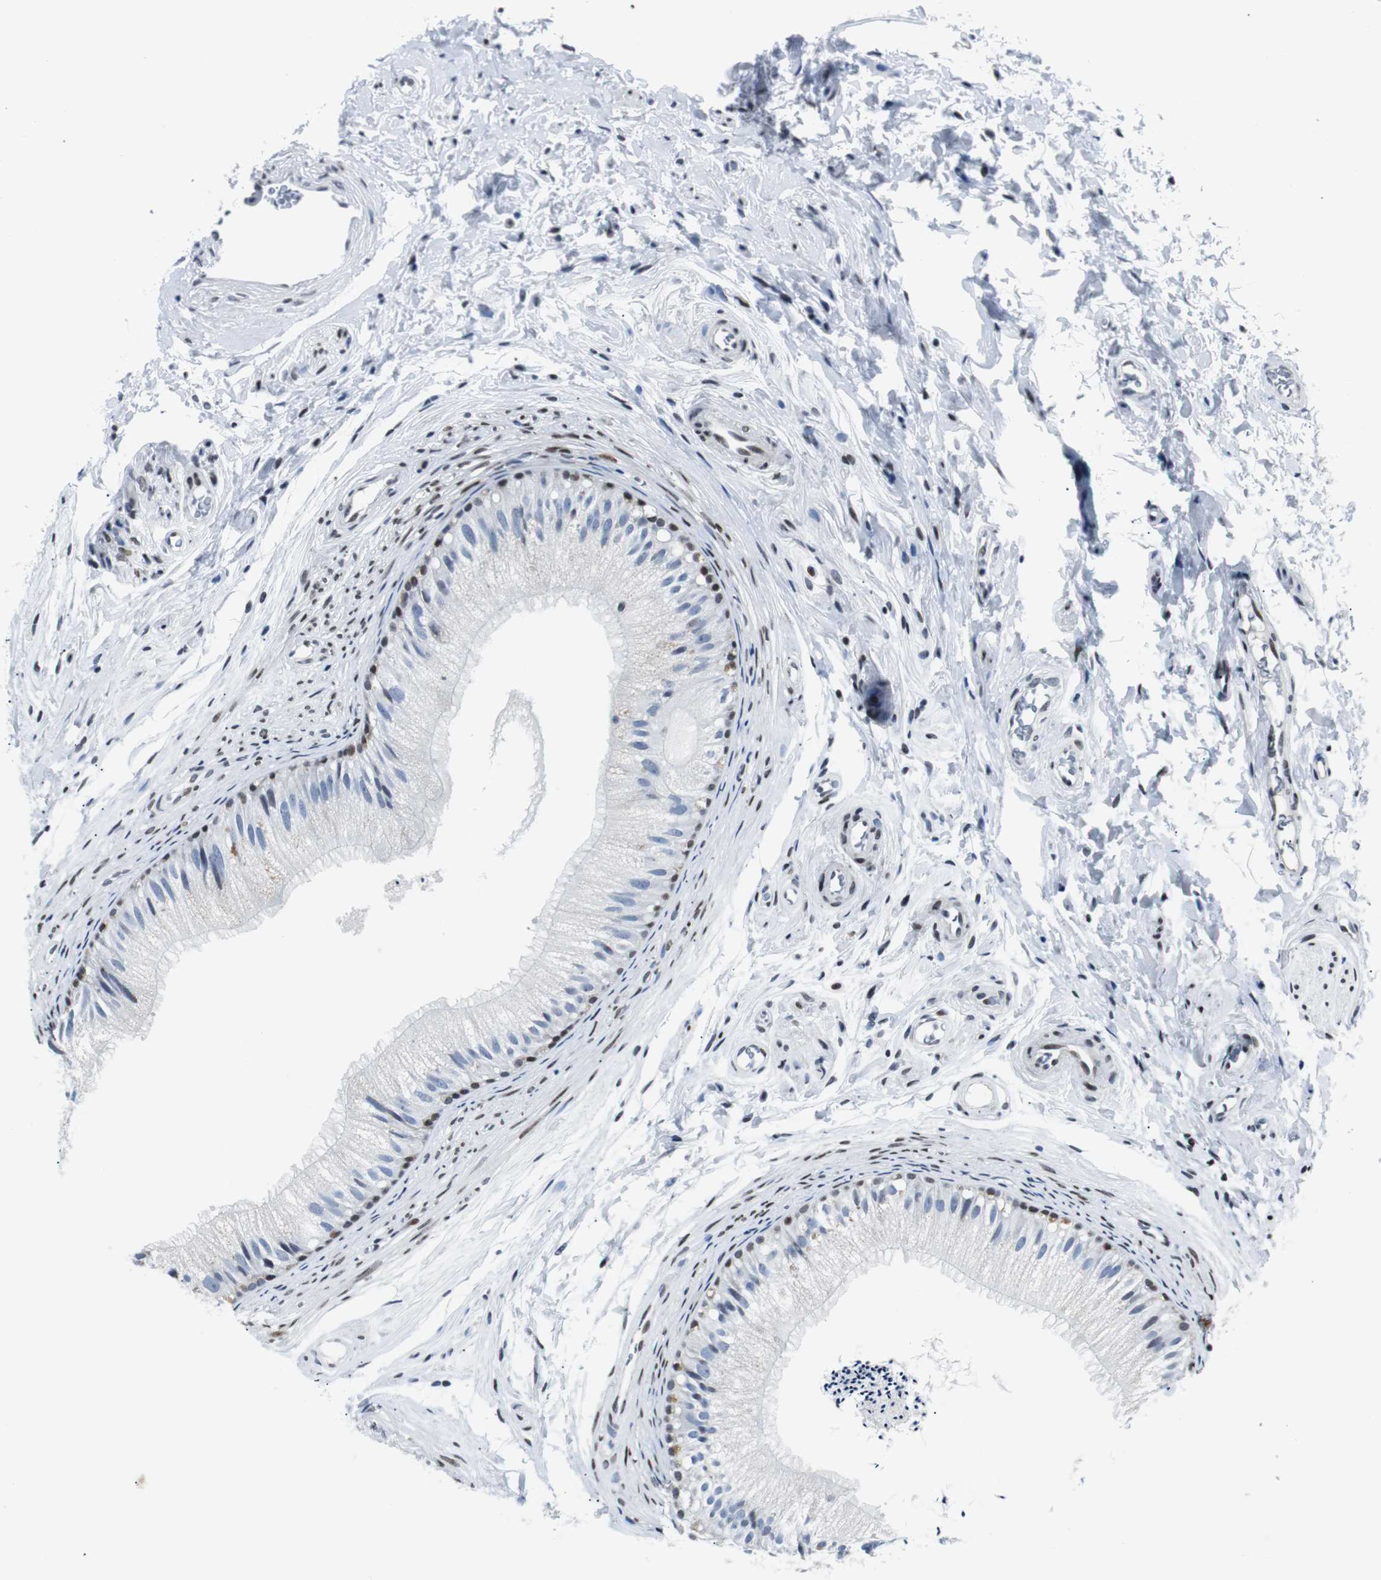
{"staining": {"intensity": "weak", "quantity": "25%-75%", "location": "cytoplasmic/membranous,nuclear"}, "tissue": "epididymis", "cell_type": "Glandular cells", "image_type": "normal", "snomed": [{"axis": "morphology", "description": "Normal tissue, NOS"}, {"axis": "topography", "description": "Epididymis"}], "caption": "Glandular cells exhibit low levels of weak cytoplasmic/membranous,nuclear positivity in approximately 25%-75% of cells in unremarkable epididymis. (DAB (3,3'-diaminobenzidine) IHC, brown staining for protein, blue staining for nuclei).", "gene": "MTA1", "patient": {"sex": "male", "age": 56}}